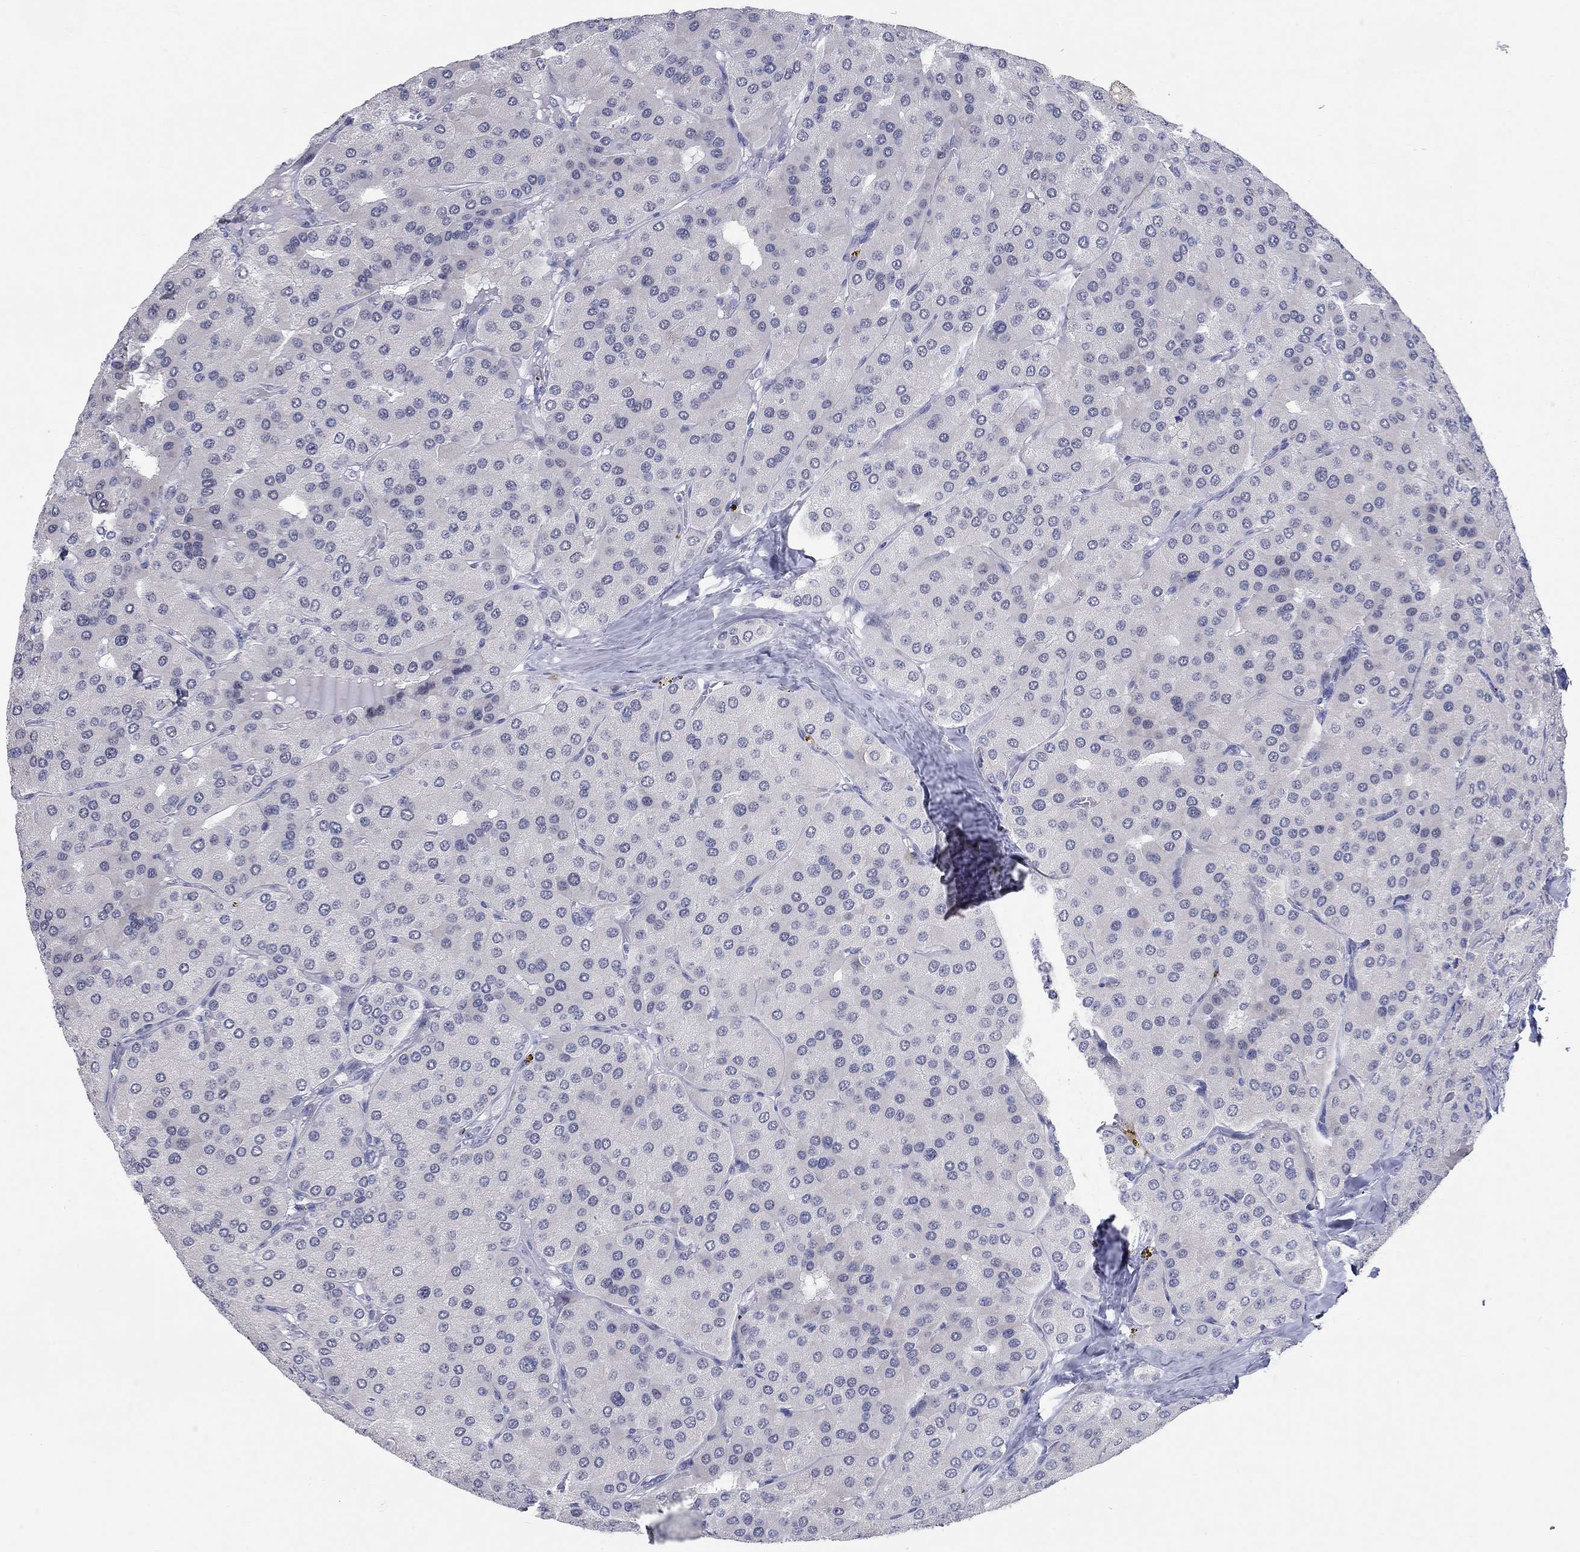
{"staining": {"intensity": "negative", "quantity": "none", "location": "none"}, "tissue": "parathyroid gland", "cell_type": "Glandular cells", "image_type": "normal", "snomed": [{"axis": "morphology", "description": "Normal tissue, NOS"}, {"axis": "morphology", "description": "Adenoma, NOS"}, {"axis": "topography", "description": "Parathyroid gland"}], "caption": "DAB immunohistochemical staining of normal human parathyroid gland displays no significant positivity in glandular cells.", "gene": "WASF3", "patient": {"sex": "female", "age": 86}}